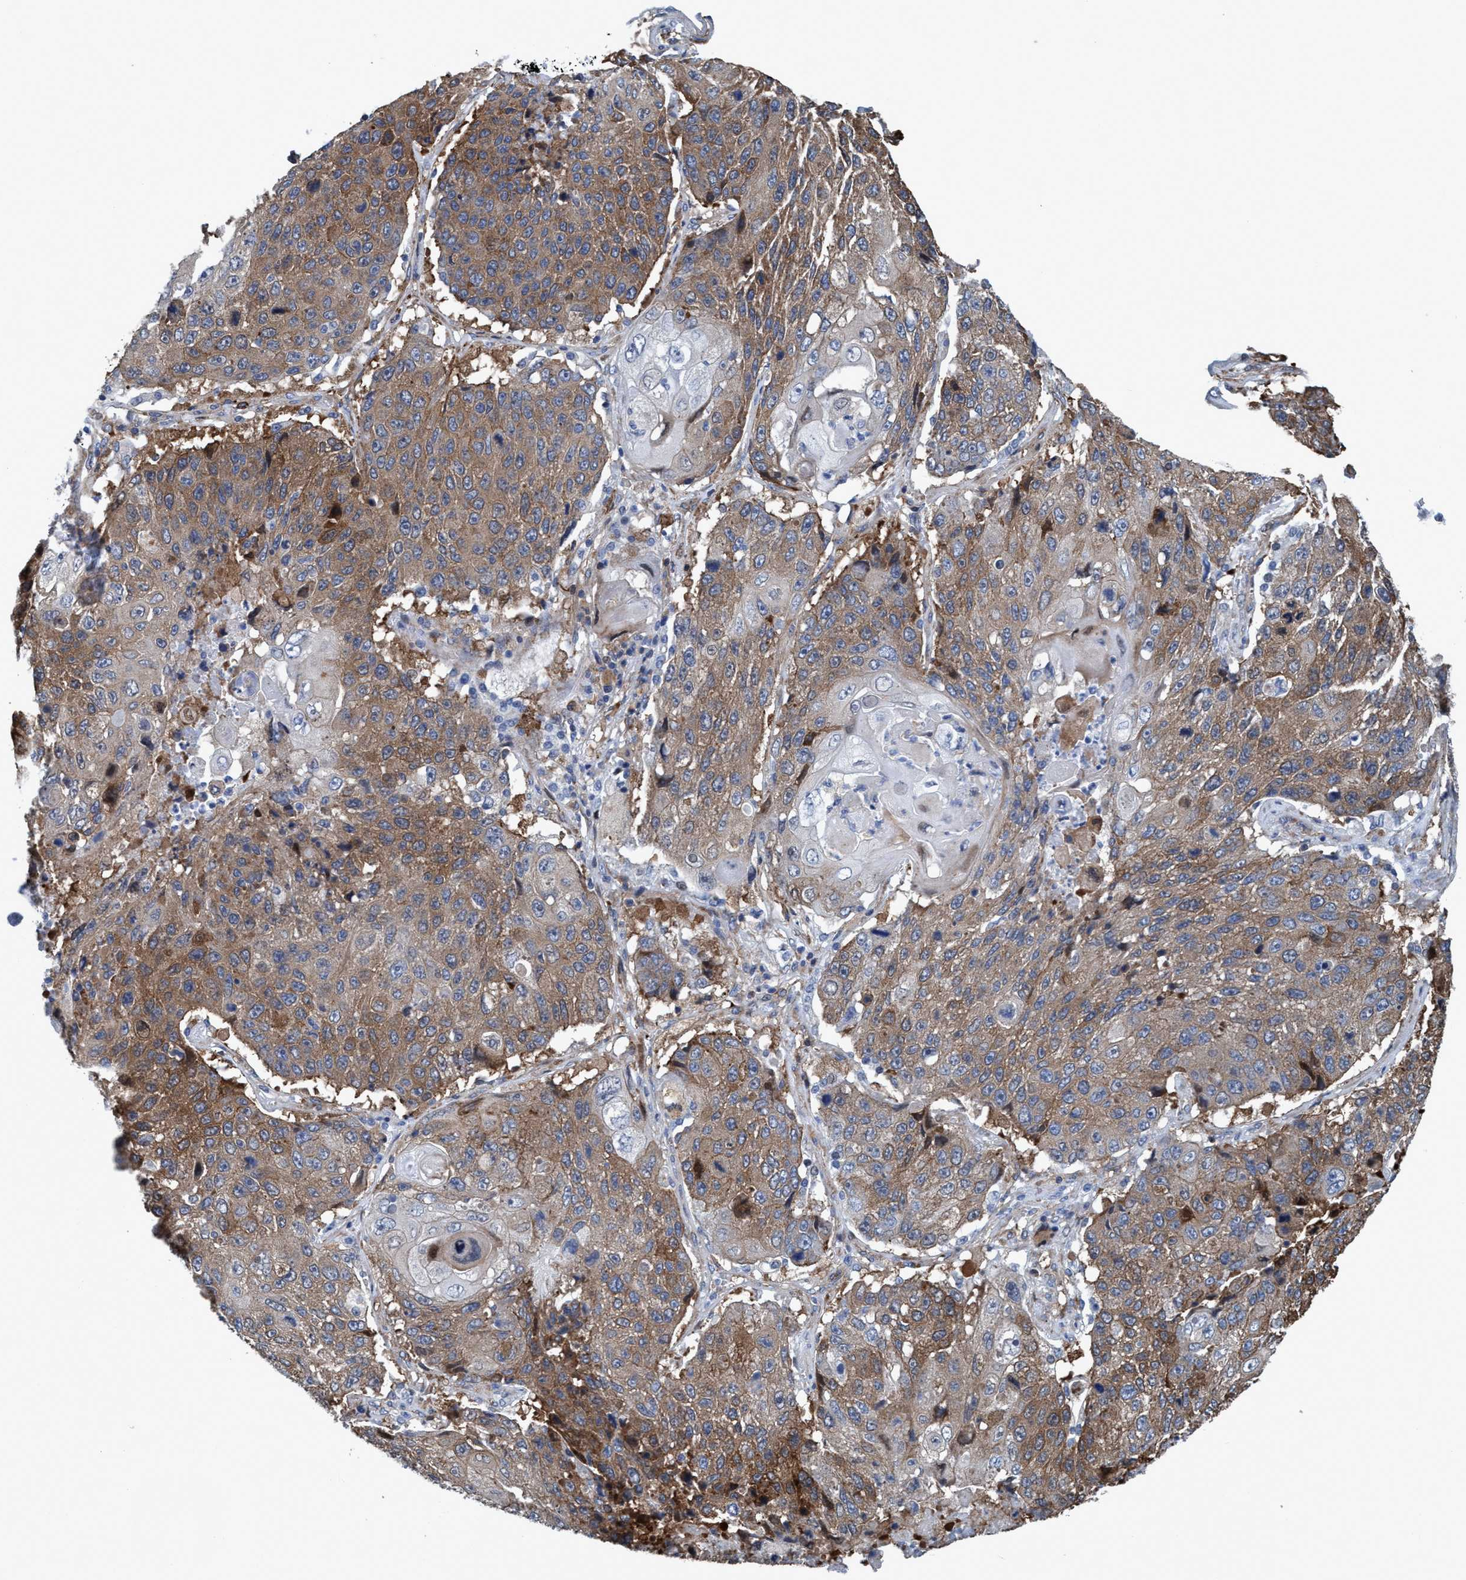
{"staining": {"intensity": "moderate", "quantity": ">75%", "location": "cytoplasmic/membranous"}, "tissue": "lung cancer", "cell_type": "Tumor cells", "image_type": "cancer", "snomed": [{"axis": "morphology", "description": "Squamous cell carcinoma, NOS"}, {"axis": "topography", "description": "Lung"}], "caption": "Immunohistochemical staining of human lung cancer (squamous cell carcinoma) shows moderate cytoplasmic/membranous protein staining in approximately >75% of tumor cells.", "gene": "NMT1", "patient": {"sex": "male", "age": 61}}